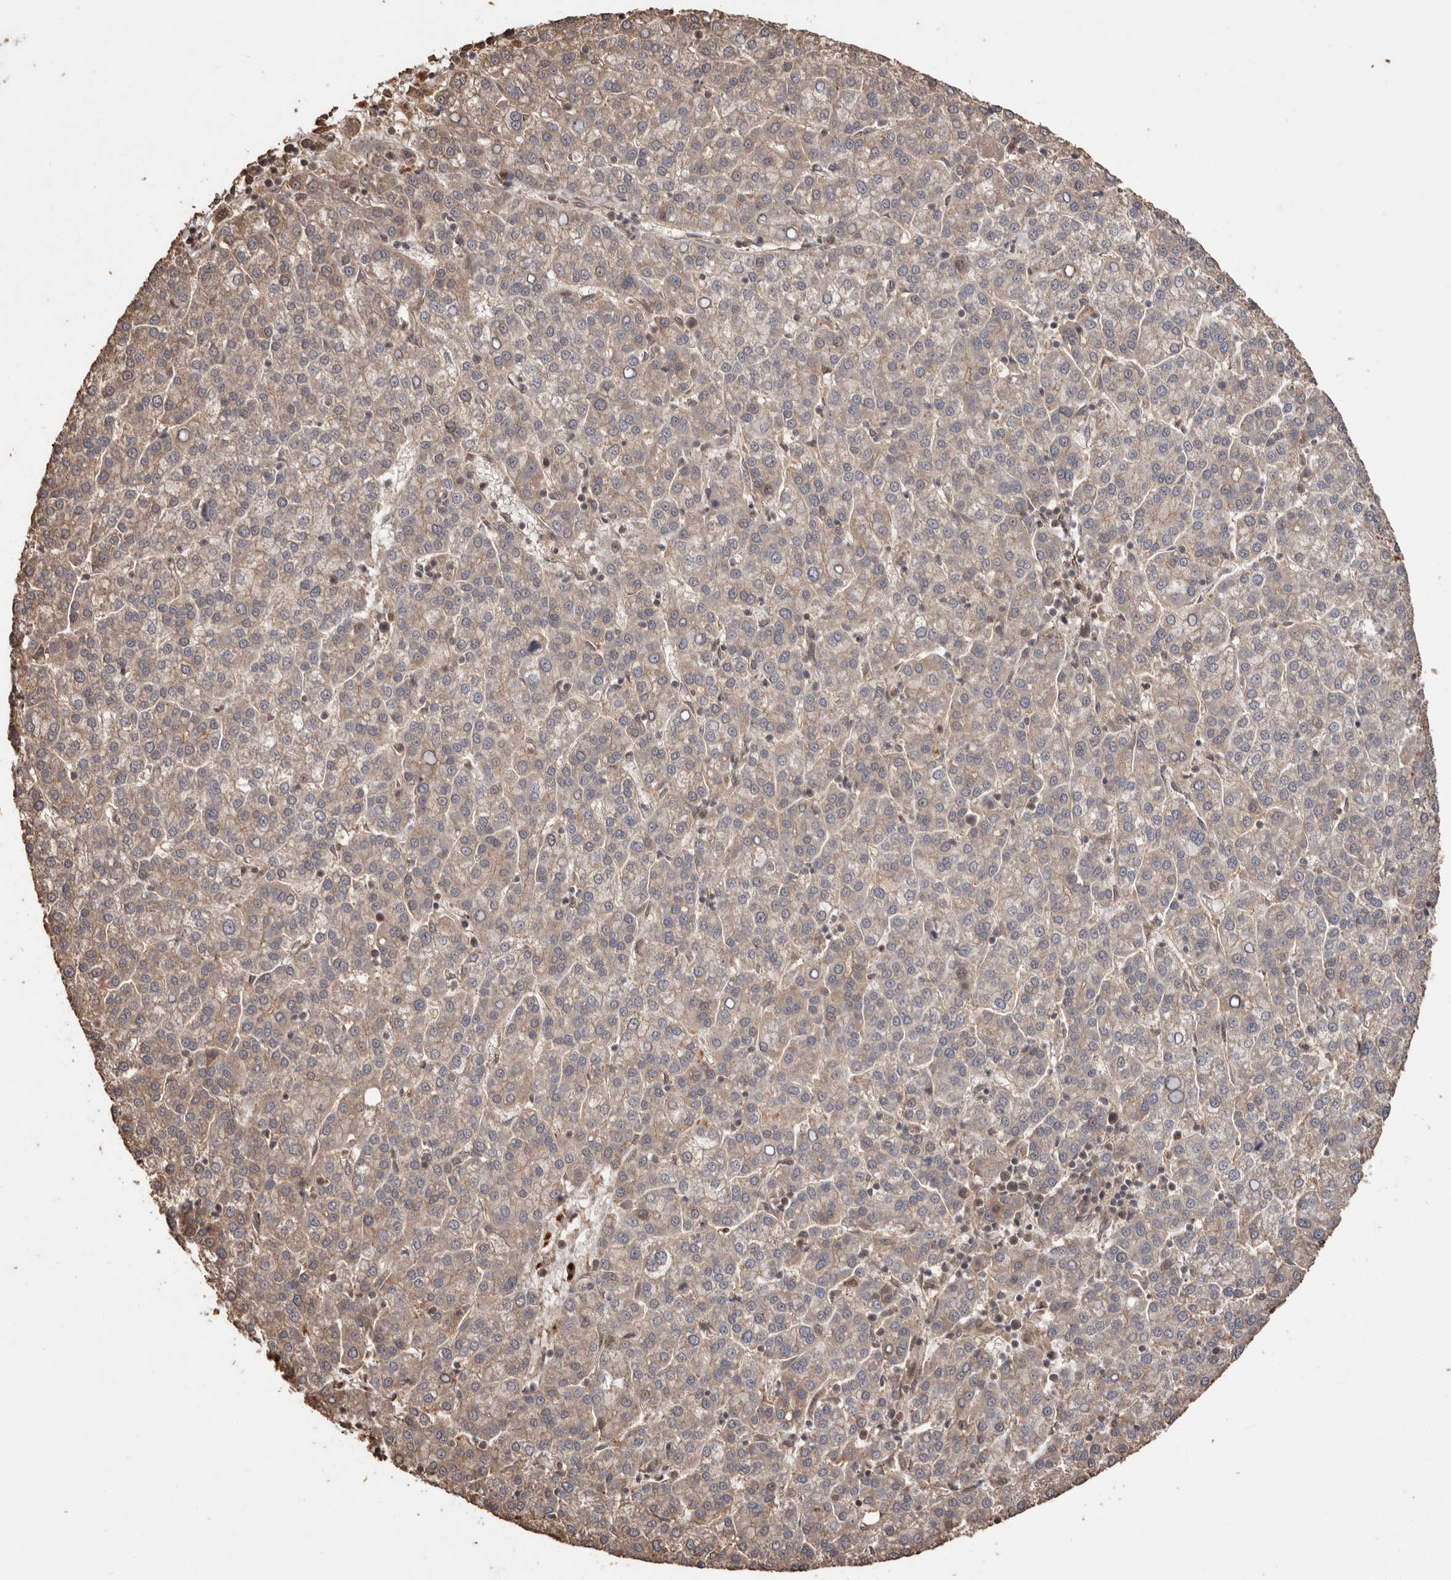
{"staining": {"intensity": "weak", "quantity": ">75%", "location": "cytoplasmic/membranous"}, "tissue": "liver cancer", "cell_type": "Tumor cells", "image_type": "cancer", "snomed": [{"axis": "morphology", "description": "Carcinoma, Hepatocellular, NOS"}, {"axis": "topography", "description": "Liver"}], "caption": "Approximately >75% of tumor cells in liver cancer exhibit weak cytoplasmic/membranous protein staining as visualized by brown immunohistochemical staining.", "gene": "NUP43", "patient": {"sex": "female", "age": 58}}